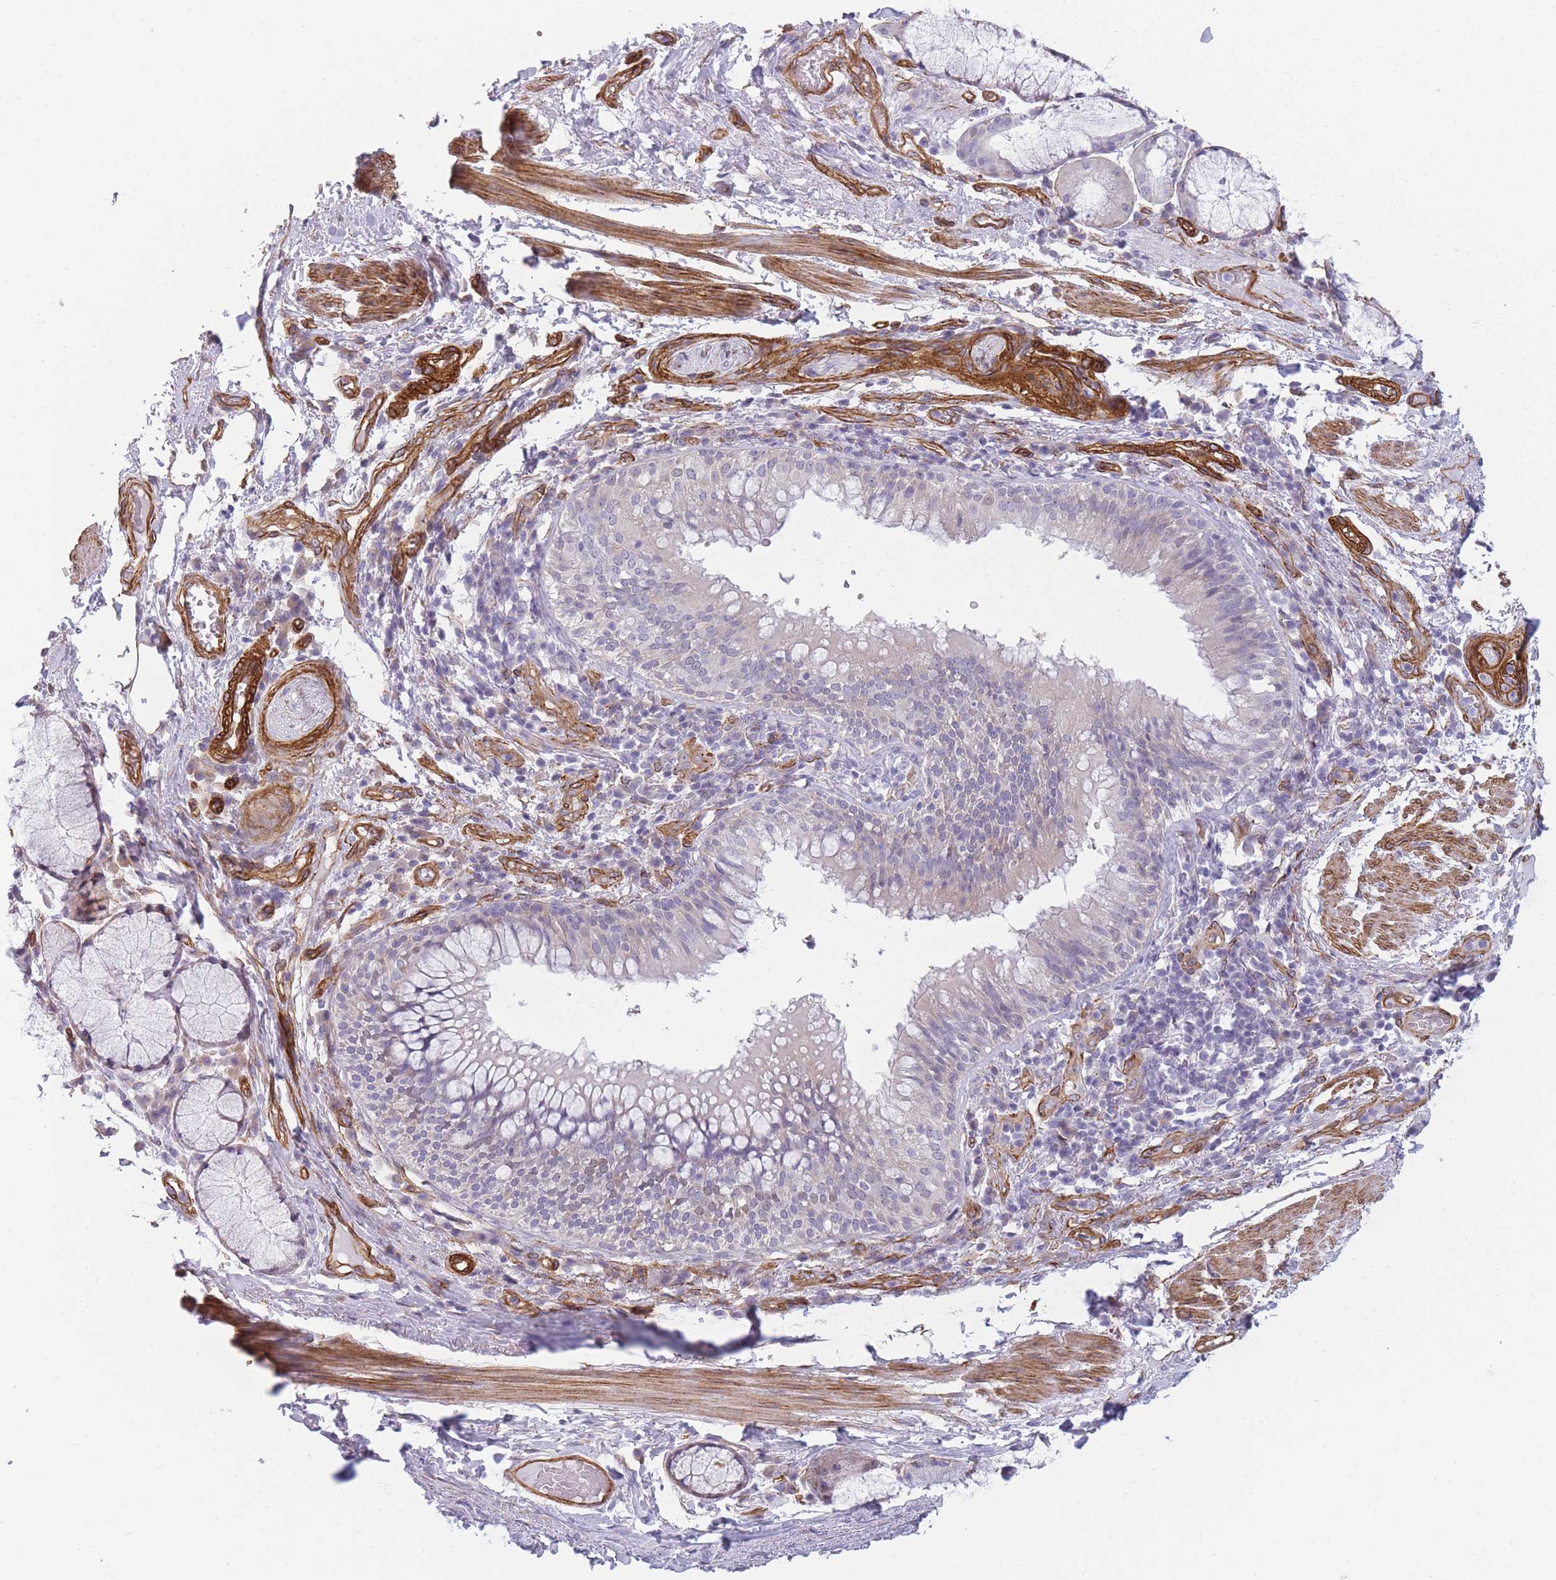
{"staining": {"intensity": "negative", "quantity": "none", "location": "none"}, "tissue": "adipose tissue", "cell_type": "Adipocytes", "image_type": "normal", "snomed": [{"axis": "morphology", "description": "Normal tissue, NOS"}, {"axis": "topography", "description": "Cartilage tissue"}, {"axis": "topography", "description": "Bronchus"}], "caption": "Photomicrograph shows no significant protein expression in adipocytes of normal adipose tissue. (DAB immunohistochemistry with hematoxylin counter stain).", "gene": "OR6B2", "patient": {"sex": "male", "age": 56}}